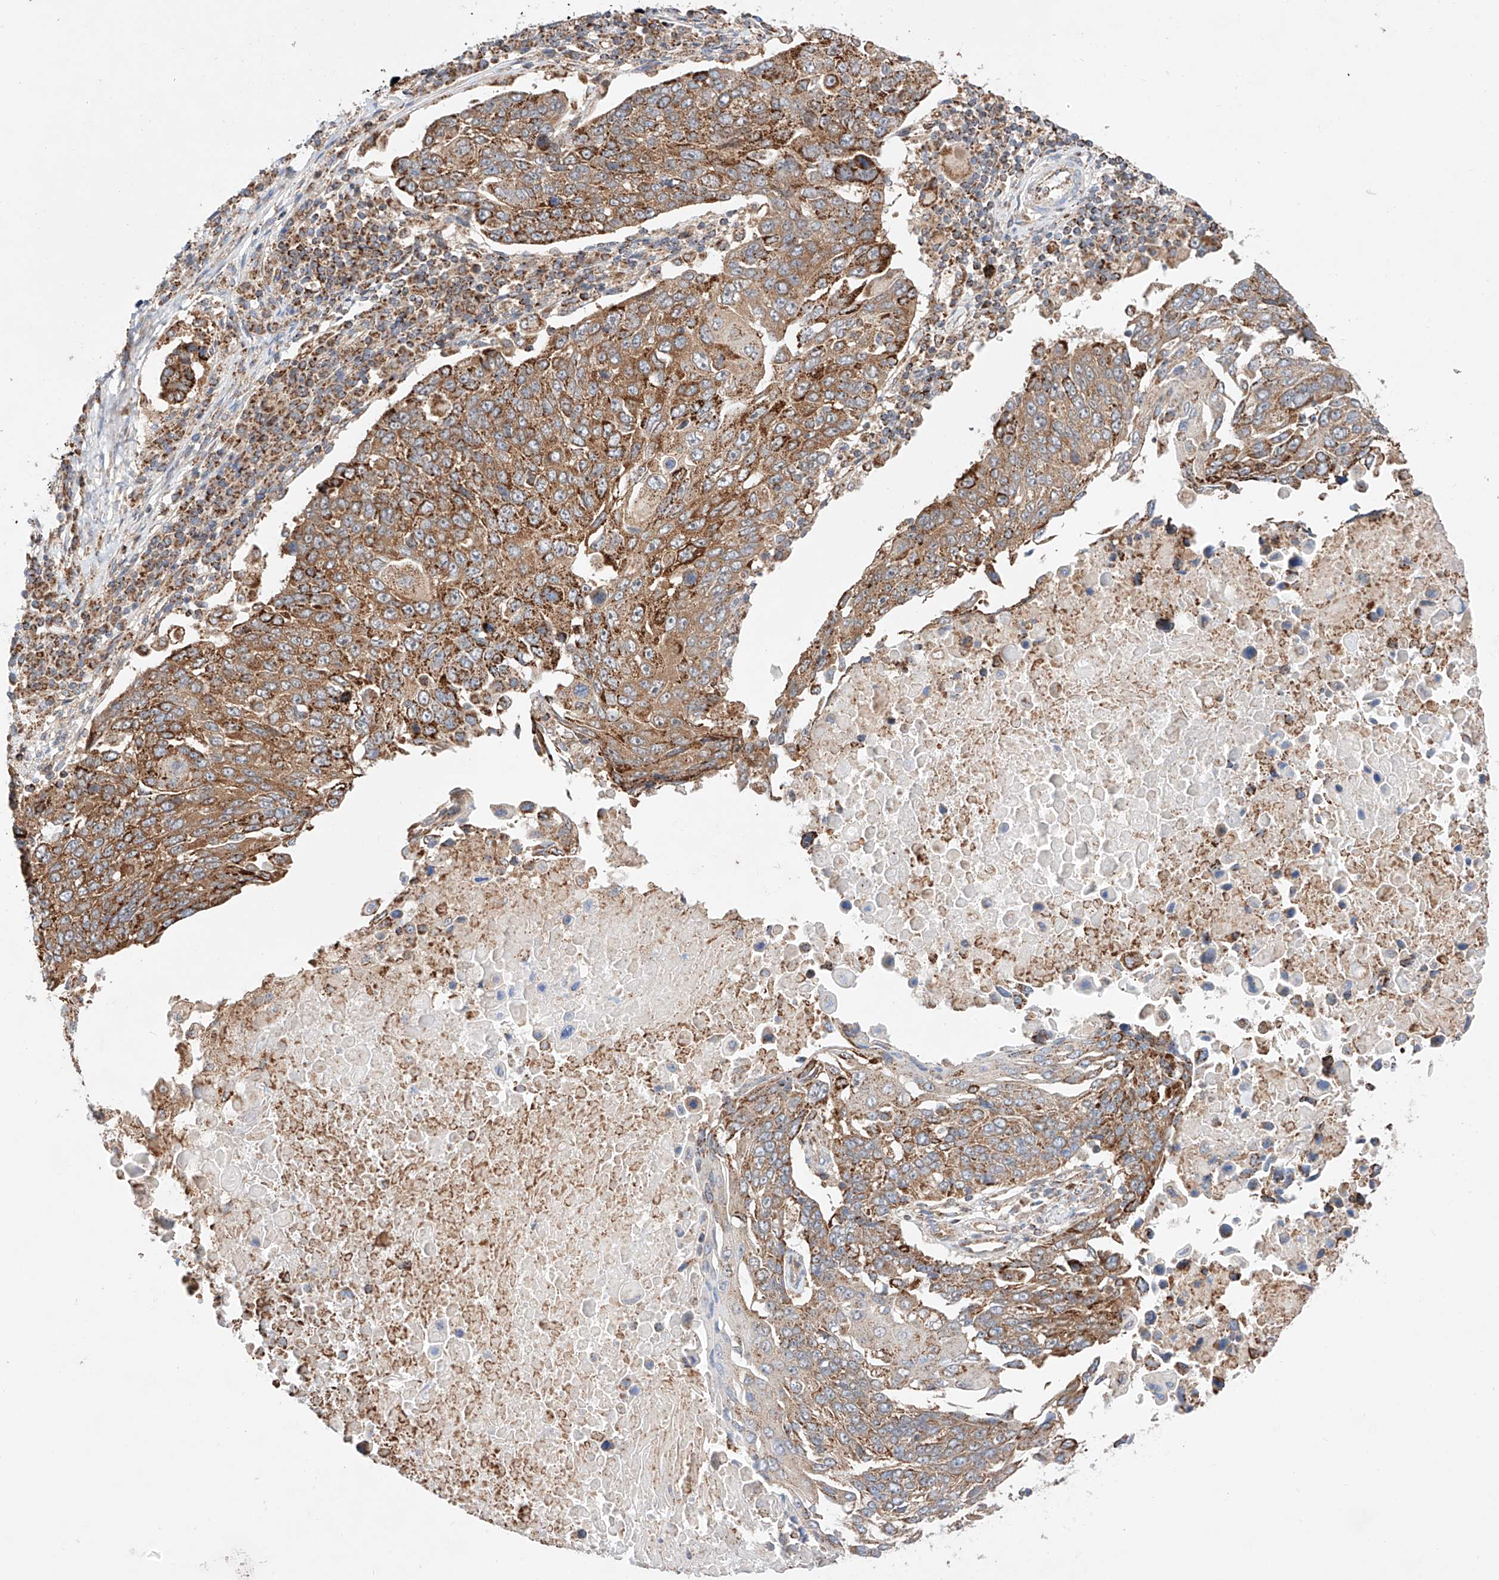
{"staining": {"intensity": "moderate", "quantity": ">75%", "location": "cytoplasmic/membranous"}, "tissue": "lung cancer", "cell_type": "Tumor cells", "image_type": "cancer", "snomed": [{"axis": "morphology", "description": "Squamous cell carcinoma, NOS"}, {"axis": "topography", "description": "Lung"}], "caption": "A brown stain shows moderate cytoplasmic/membranous expression of a protein in lung squamous cell carcinoma tumor cells.", "gene": "KTI12", "patient": {"sex": "male", "age": 66}}